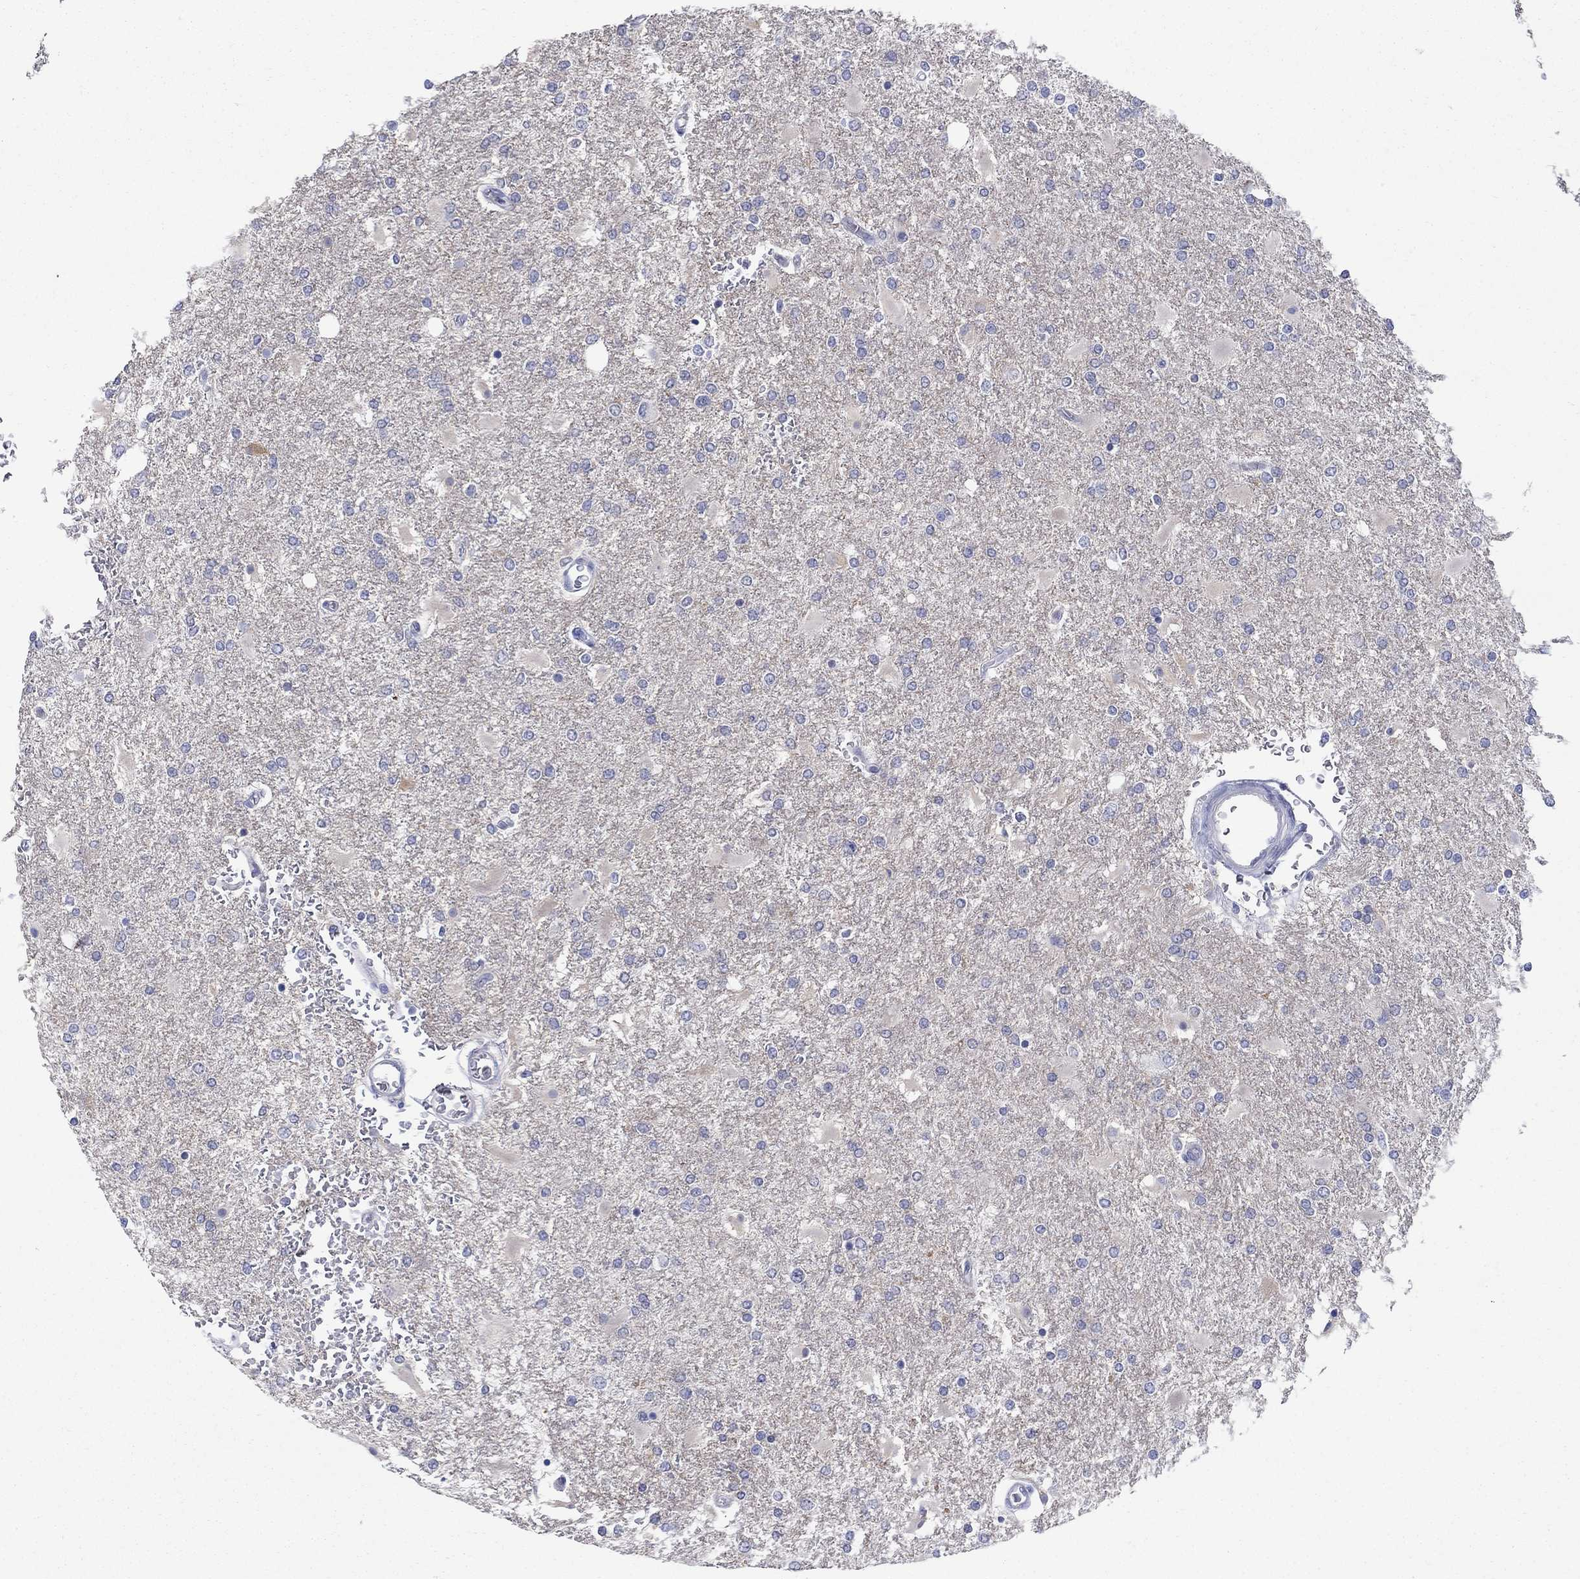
{"staining": {"intensity": "negative", "quantity": "none", "location": "none"}, "tissue": "glioma", "cell_type": "Tumor cells", "image_type": "cancer", "snomed": [{"axis": "morphology", "description": "Glioma, malignant, High grade"}, {"axis": "topography", "description": "Cerebral cortex"}], "caption": "Immunohistochemistry photomicrograph of neoplastic tissue: human malignant glioma (high-grade) stained with DAB (3,3'-diaminobenzidine) demonstrates no significant protein staining in tumor cells. (DAB IHC, high magnification).", "gene": "REEP2", "patient": {"sex": "male", "age": 79}}